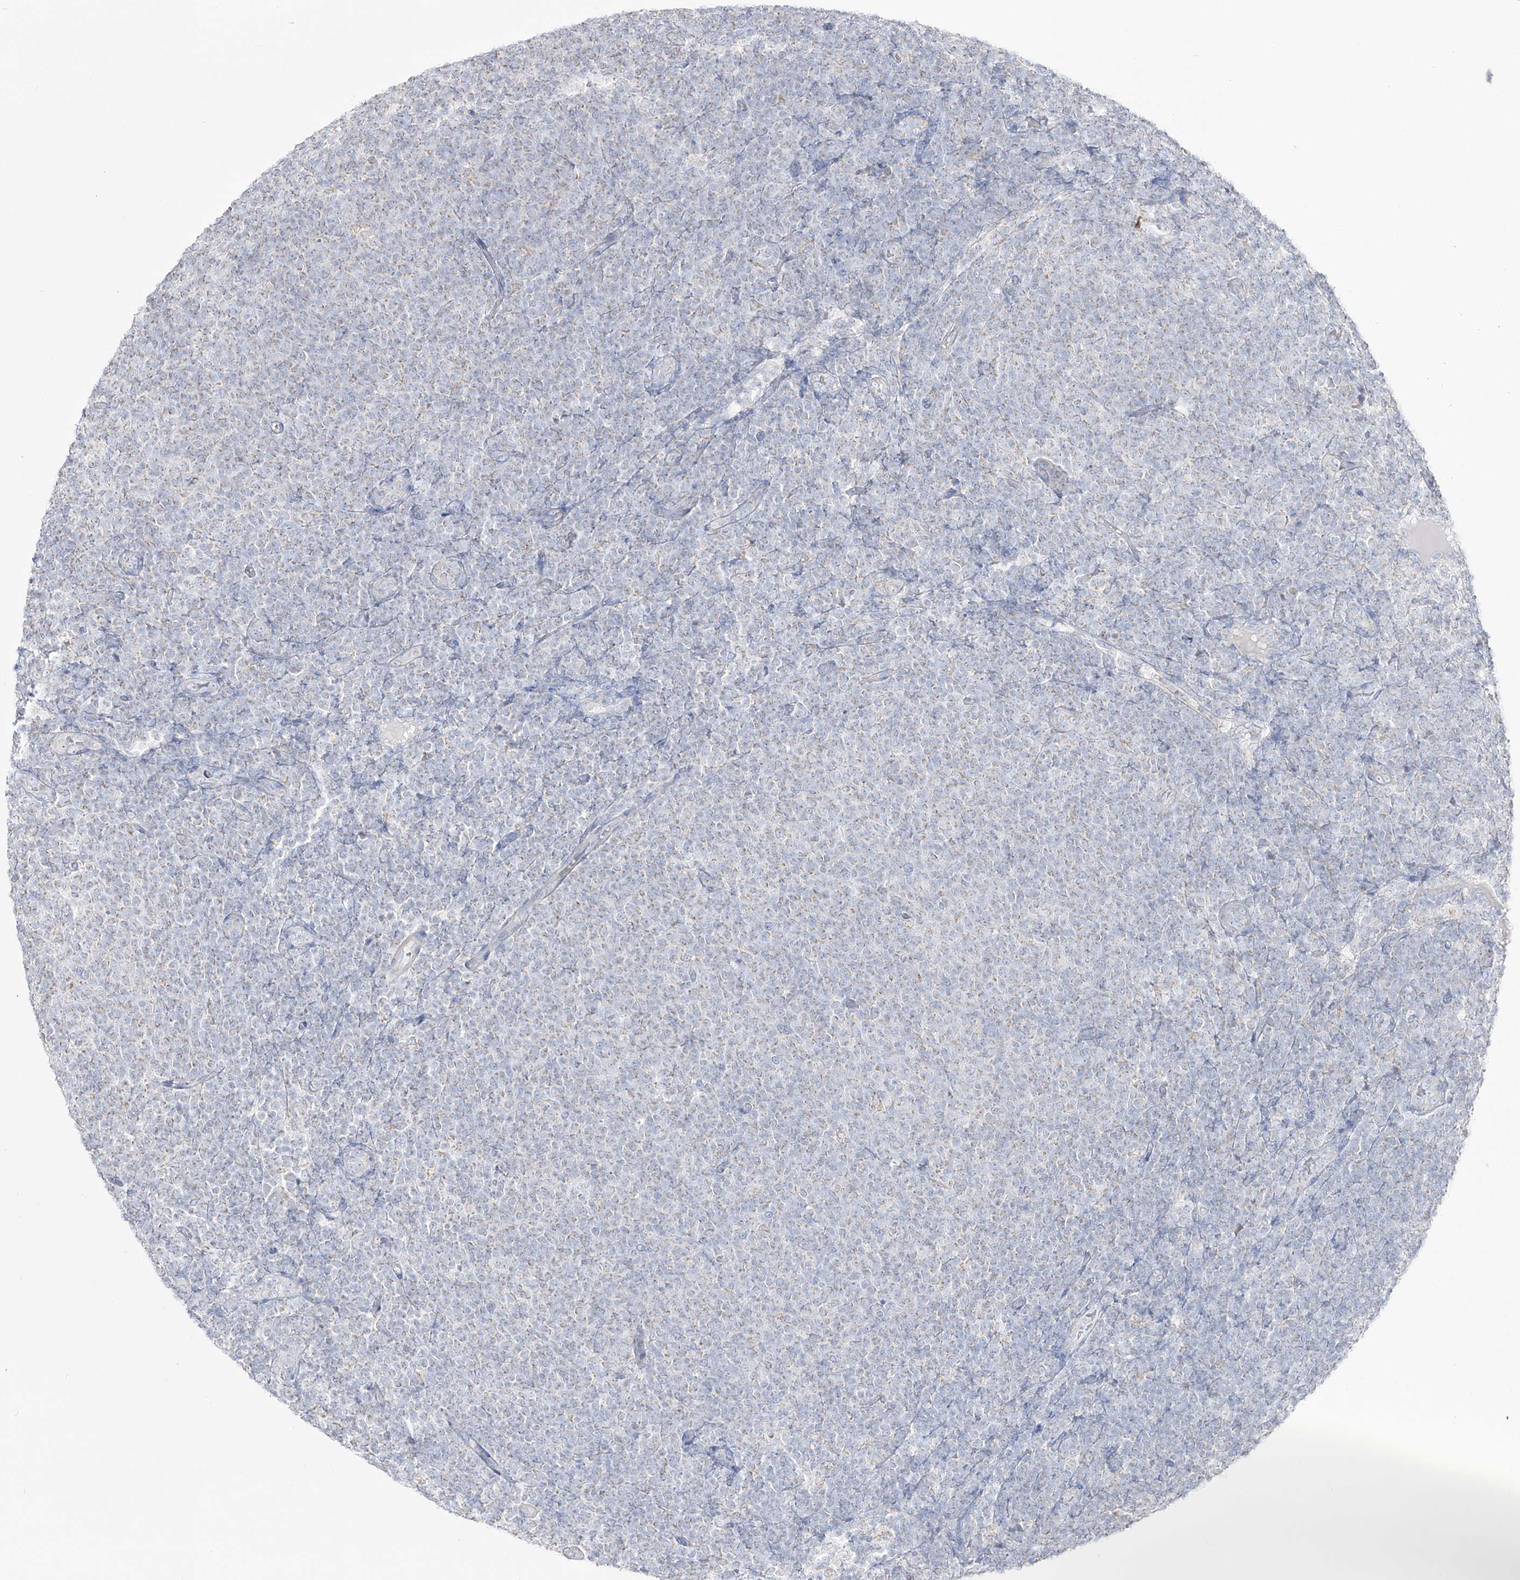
{"staining": {"intensity": "negative", "quantity": "none", "location": "none"}, "tissue": "lymphoma", "cell_type": "Tumor cells", "image_type": "cancer", "snomed": [{"axis": "morphology", "description": "Malignant lymphoma, non-Hodgkin's type, Low grade"}, {"axis": "topography", "description": "Lymph node"}], "caption": "High power microscopy micrograph of an IHC photomicrograph of lymphoma, revealing no significant expression in tumor cells. The staining is performed using DAB brown chromogen with nuclei counter-stained in using hematoxylin.", "gene": "RCHY1", "patient": {"sex": "male", "age": 66}}